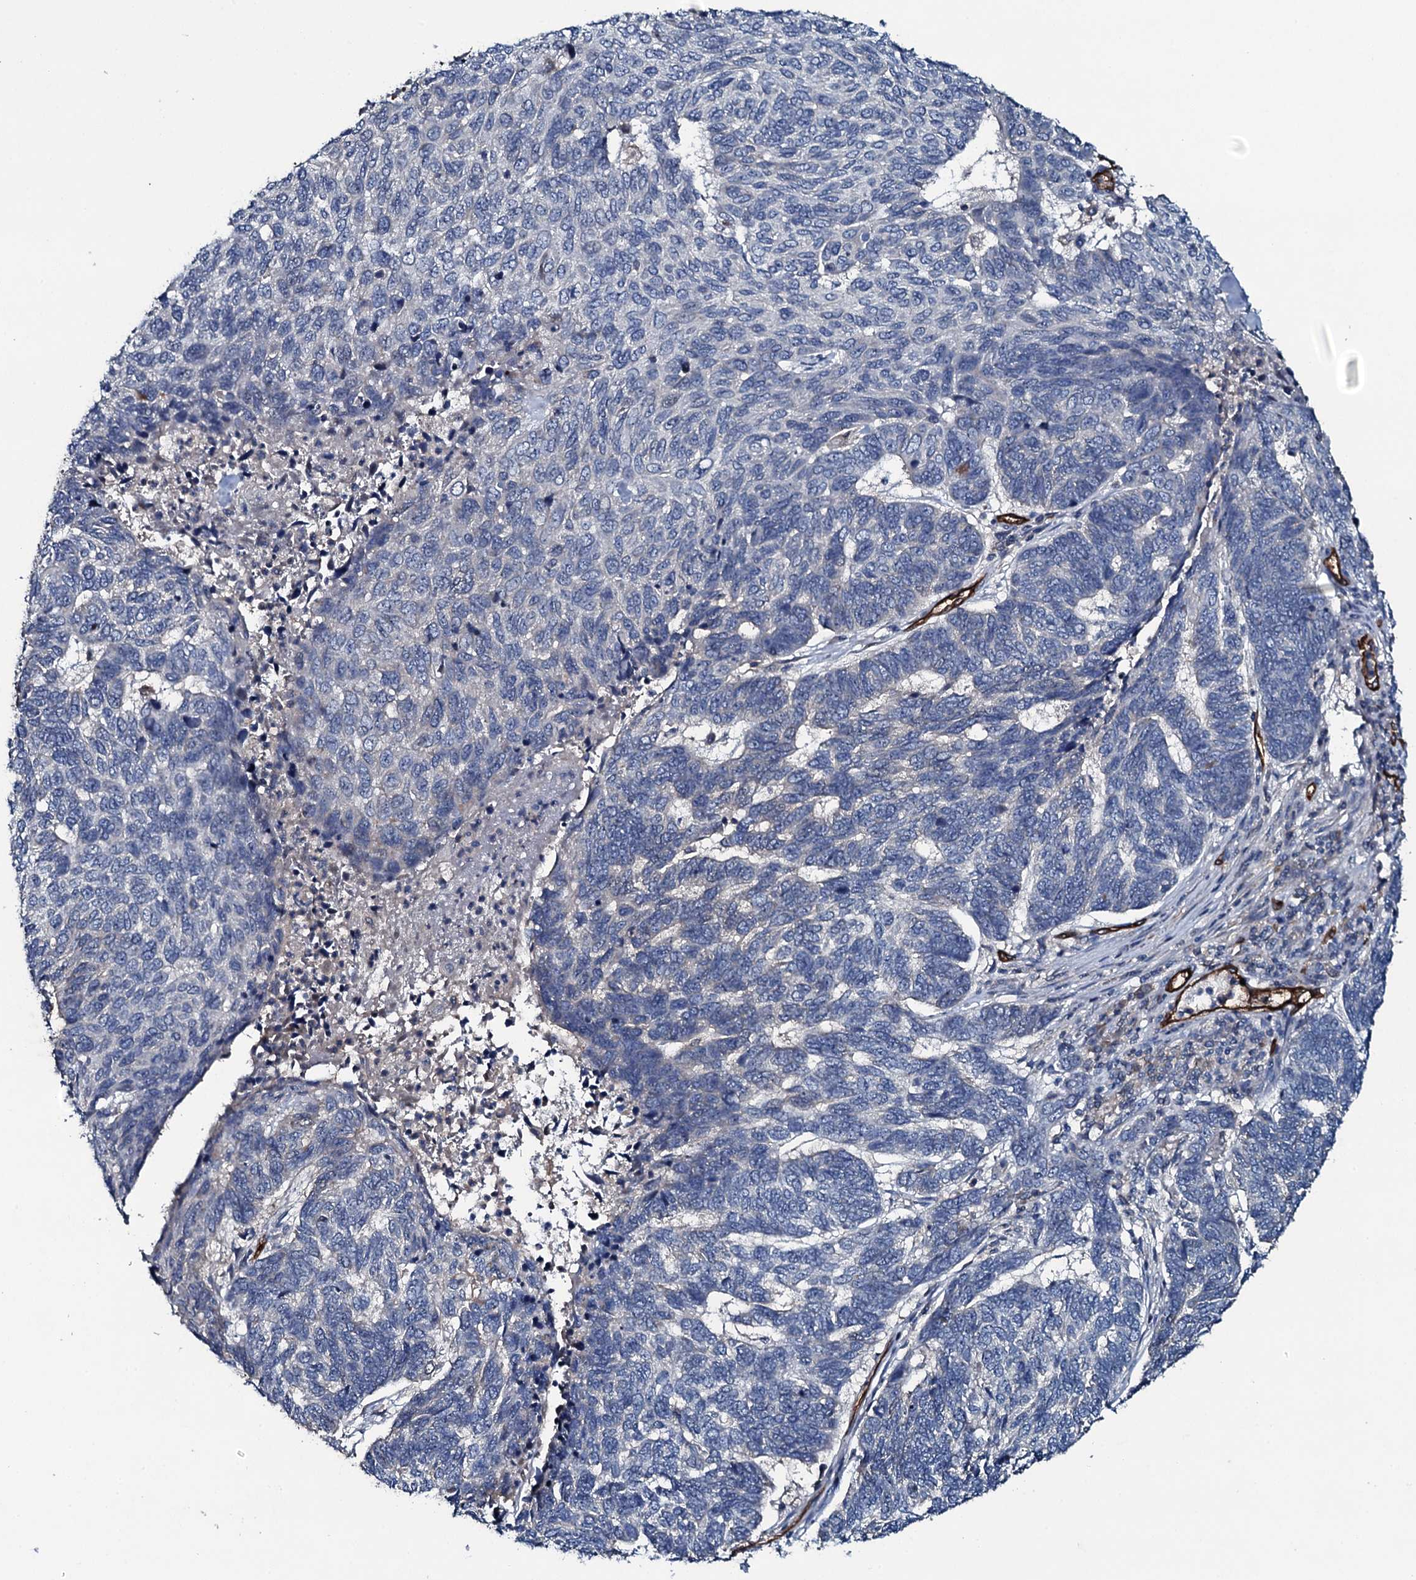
{"staining": {"intensity": "negative", "quantity": "none", "location": "none"}, "tissue": "skin cancer", "cell_type": "Tumor cells", "image_type": "cancer", "snomed": [{"axis": "morphology", "description": "Basal cell carcinoma"}, {"axis": "topography", "description": "Skin"}], "caption": "Protein analysis of skin cancer (basal cell carcinoma) shows no significant expression in tumor cells. (Stains: DAB (3,3'-diaminobenzidine) immunohistochemistry with hematoxylin counter stain, Microscopy: brightfield microscopy at high magnification).", "gene": "CLEC14A", "patient": {"sex": "female", "age": 65}}